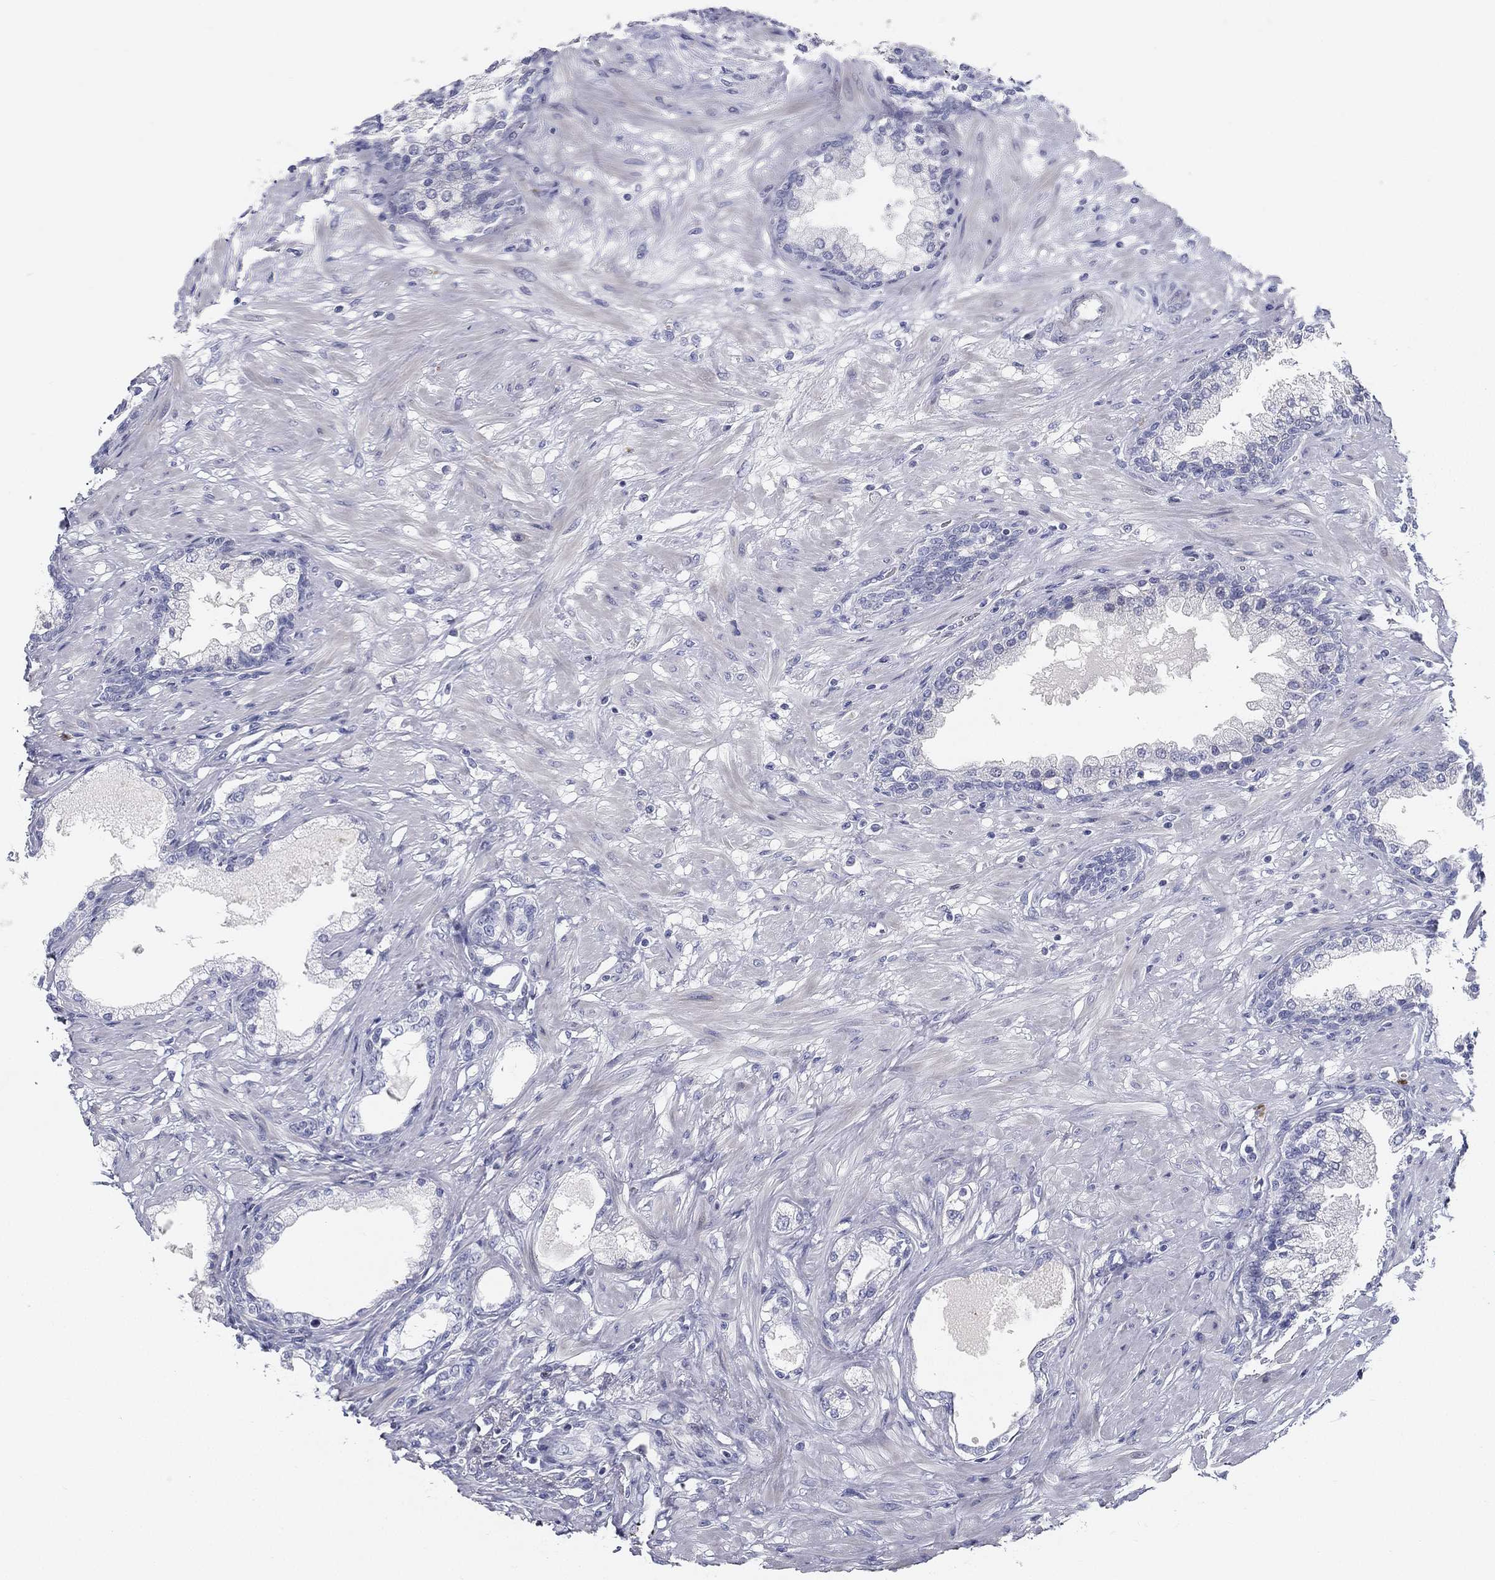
{"staining": {"intensity": "negative", "quantity": "none", "location": "none"}, "tissue": "prostate", "cell_type": "Glandular cells", "image_type": "normal", "snomed": [{"axis": "morphology", "description": "Normal tissue, NOS"}, {"axis": "topography", "description": "Prostate"}], "caption": "DAB immunohistochemical staining of normal prostate shows no significant positivity in glandular cells.", "gene": "SPPL2C", "patient": {"sex": "male", "age": 63}}